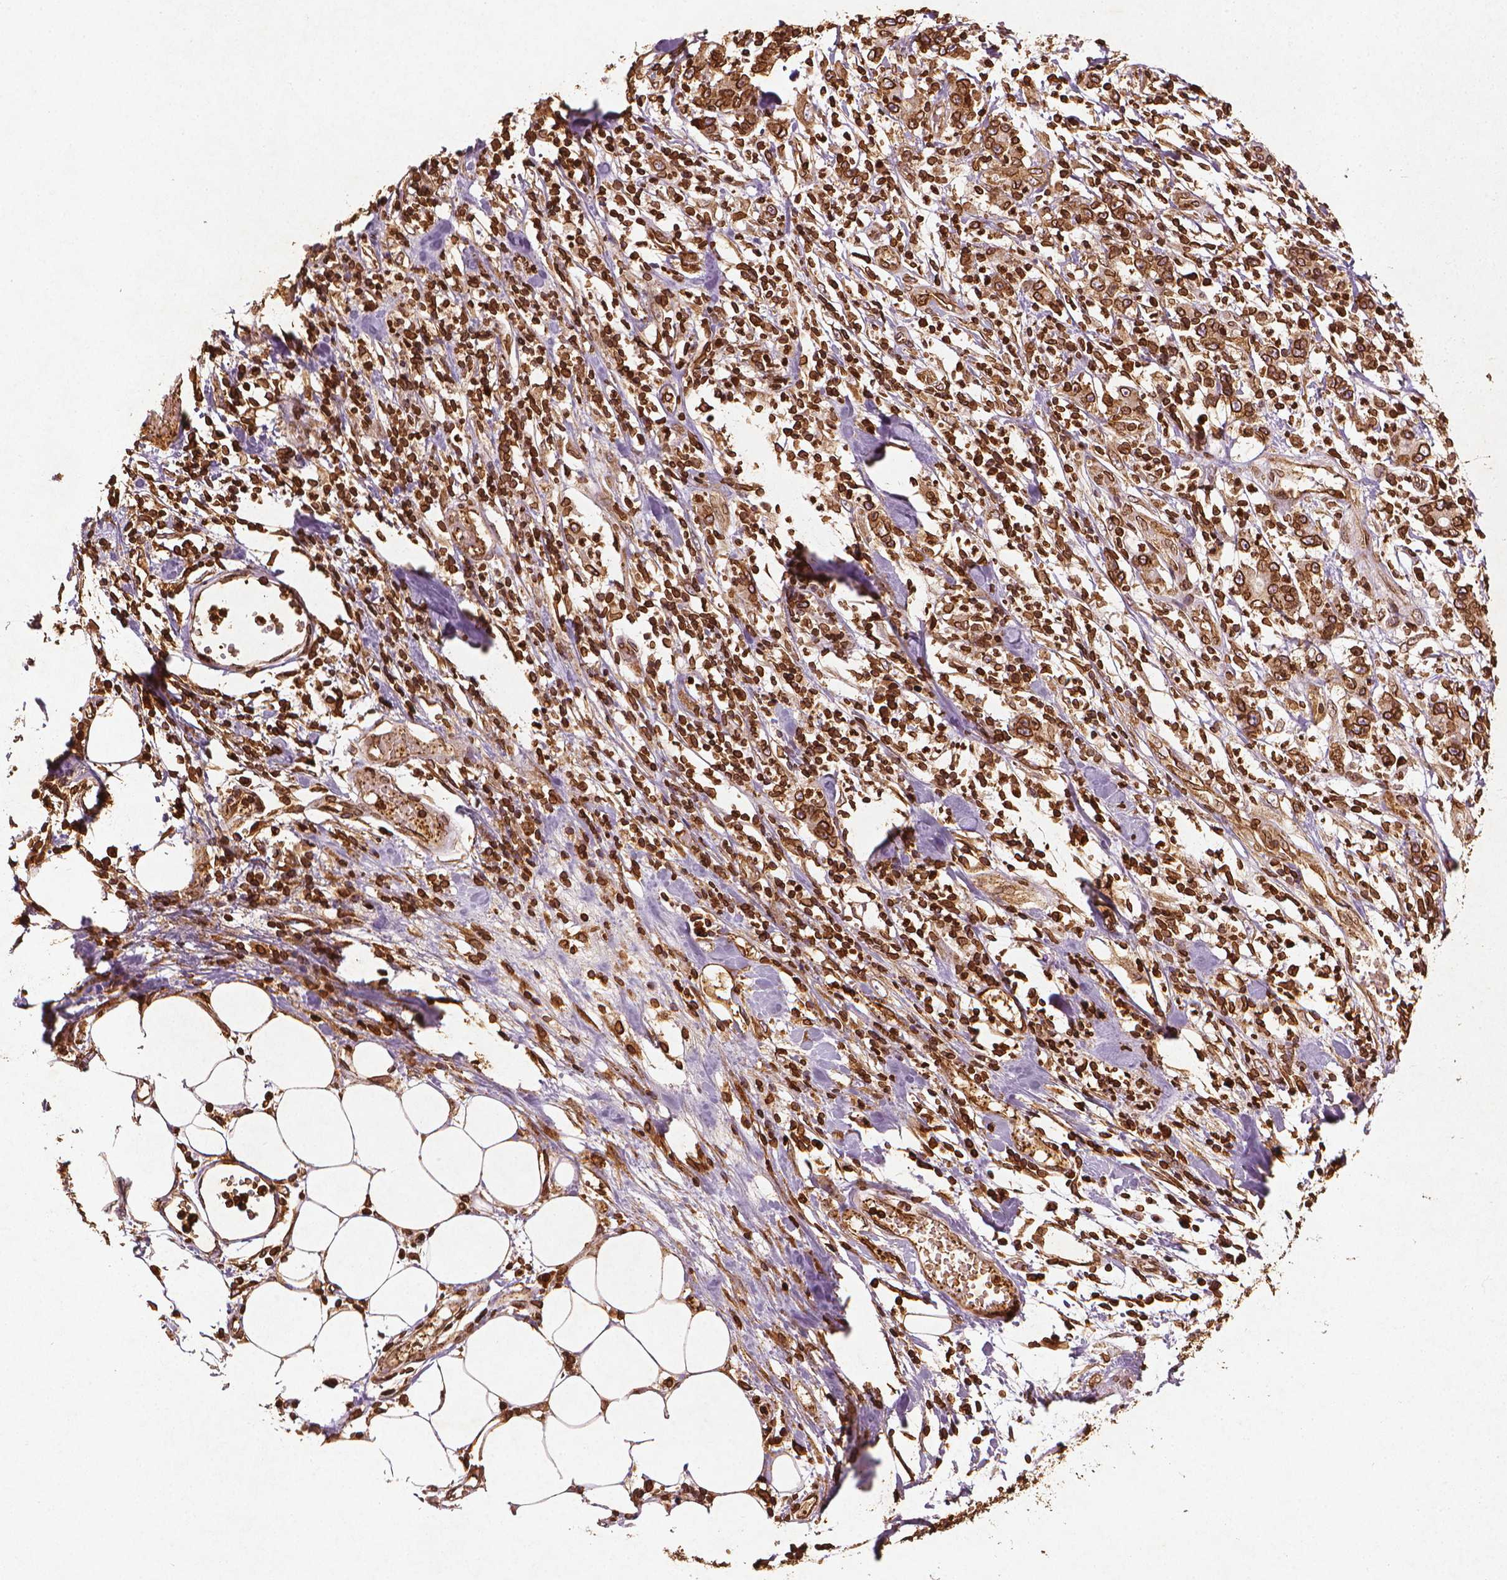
{"staining": {"intensity": "strong", "quantity": ">75%", "location": "cytoplasmic/membranous,nuclear"}, "tissue": "stomach cancer", "cell_type": "Tumor cells", "image_type": "cancer", "snomed": [{"axis": "morphology", "description": "Adenocarcinoma, NOS"}, {"axis": "topography", "description": "Stomach, upper"}], "caption": "The immunohistochemical stain shows strong cytoplasmic/membranous and nuclear expression in tumor cells of stomach cancer (adenocarcinoma) tissue. The staining is performed using DAB brown chromogen to label protein expression. The nuclei are counter-stained blue using hematoxylin.", "gene": "LMNB1", "patient": {"sex": "male", "age": 68}}